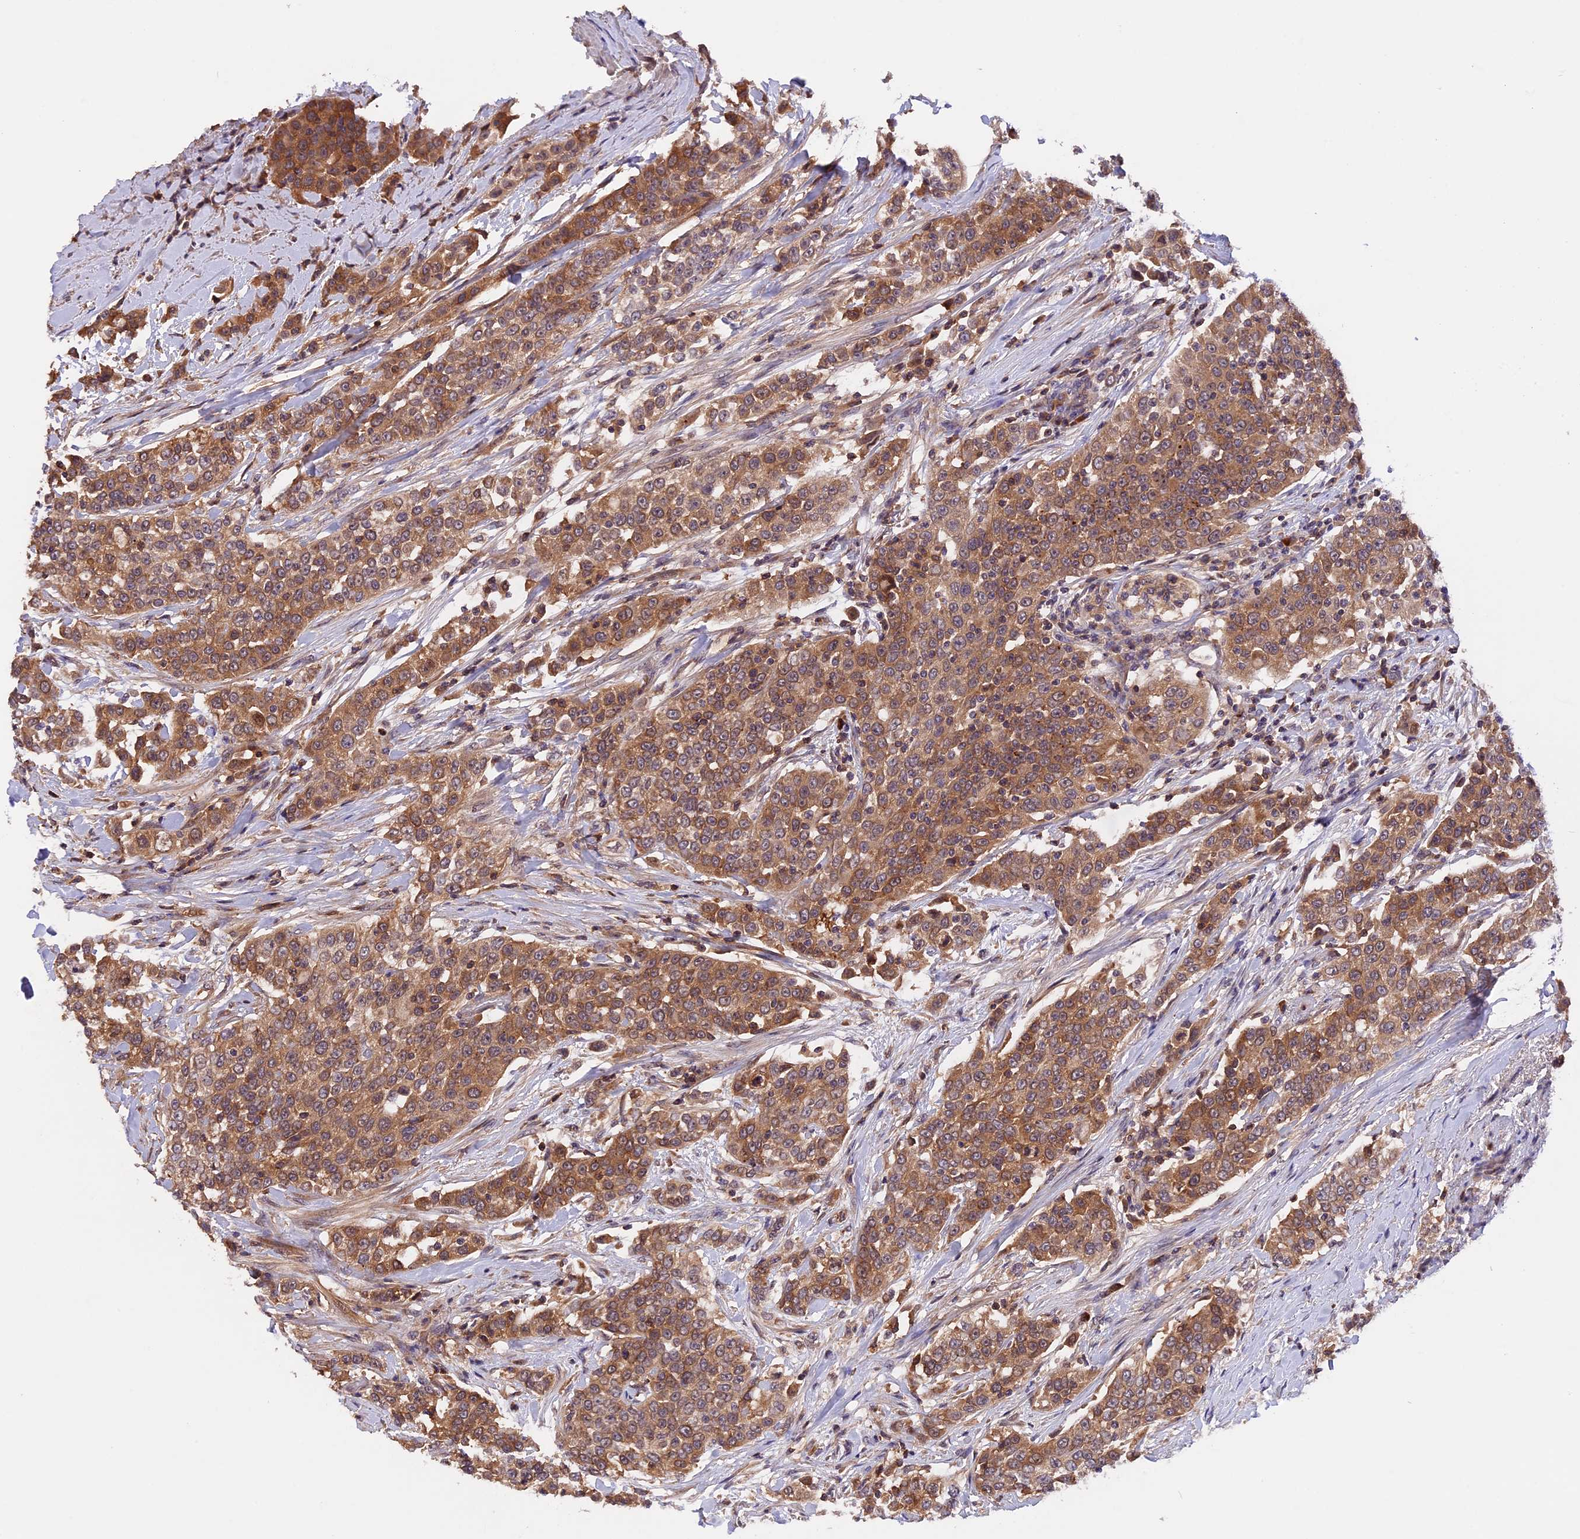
{"staining": {"intensity": "moderate", "quantity": ">75%", "location": "cytoplasmic/membranous"}, "tissue": "urothelial cancer", "cell_type": "Tumor cells", "image_type": "cancer", "snomed": [{"axis": "morphology", "description": "Urothelial carcinoma, High grade"}, {"axis": "topography", "description": "Urinary bladder"}], "caption": "A high-resolution photomicrograph shows IHC staining of urothelial cancer, which demonstrates moderate cytoplasmic/membranous positivity in approximately >75% of tumor cells. (Stains: DAB in brown, nuclei in blue, Microscopy: brightfield microscopy at high magnification).", "gene": "MARK4", "patient": {"sex": "female", "age": 80}}